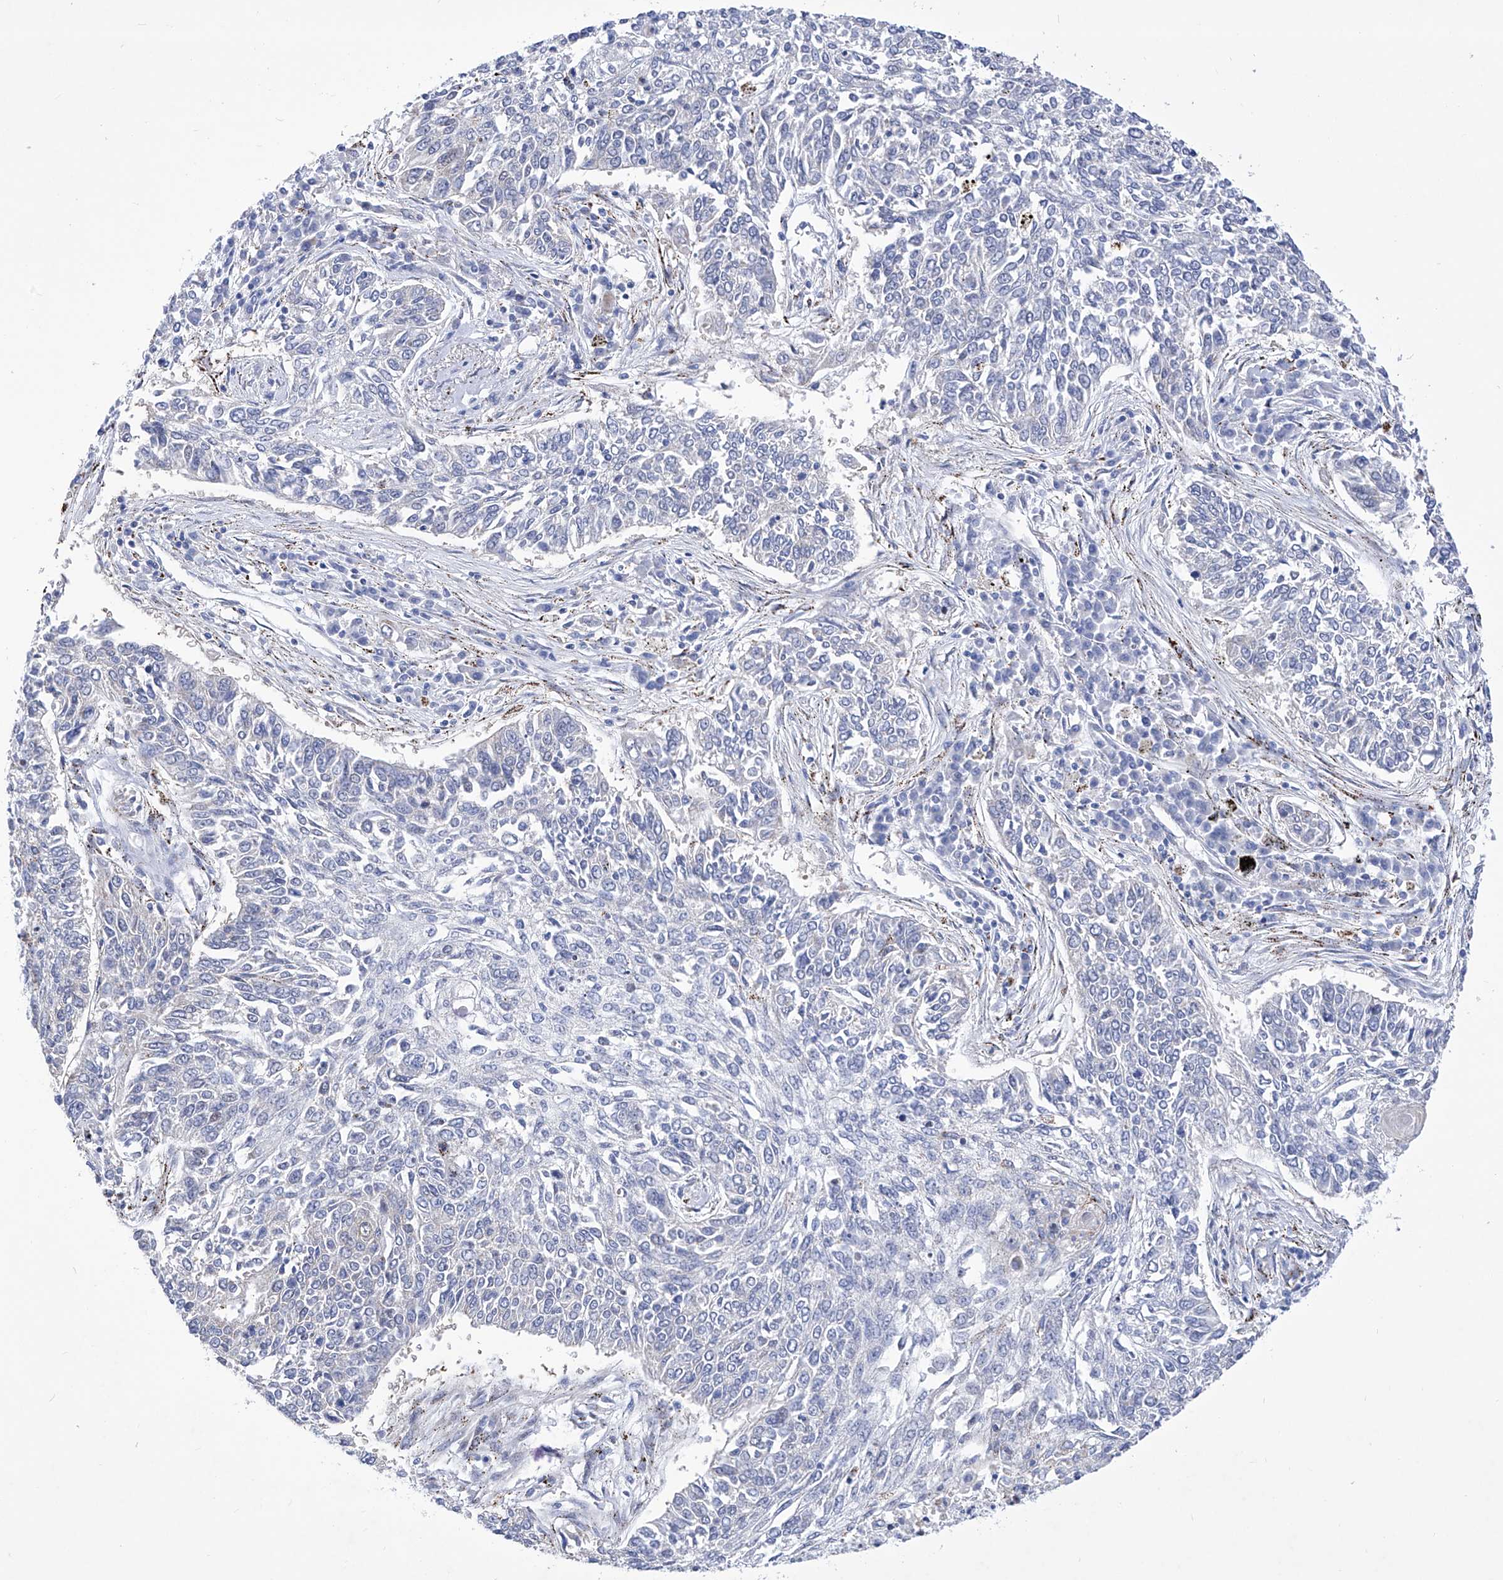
{"staining": {"intensity": "negative", "quantity": "none", "location": "none"}, "tissue": "lung cancer", "cell_type": "Tumor cells", "image_type": "cancer", "snomed": [{"axis": "morphology", "description": "Normal tissue, NOS"}, {"axis": "morphology", "description": "Squamous cell carcinoma, NOS"}, {"axis": "topography", "description": "Cartilage tissue"}, {"axis": "topography", "description": "Bronchus"}, {"axis": "topography", "description": "Lung"}], "caption": "An immunohistochemistry histopathology image of lung cancer is shown. There is no staining in tumor cells of lung cancer.", "gene": "C1orf87", "patient": {"sex": "female", "age": 49}}